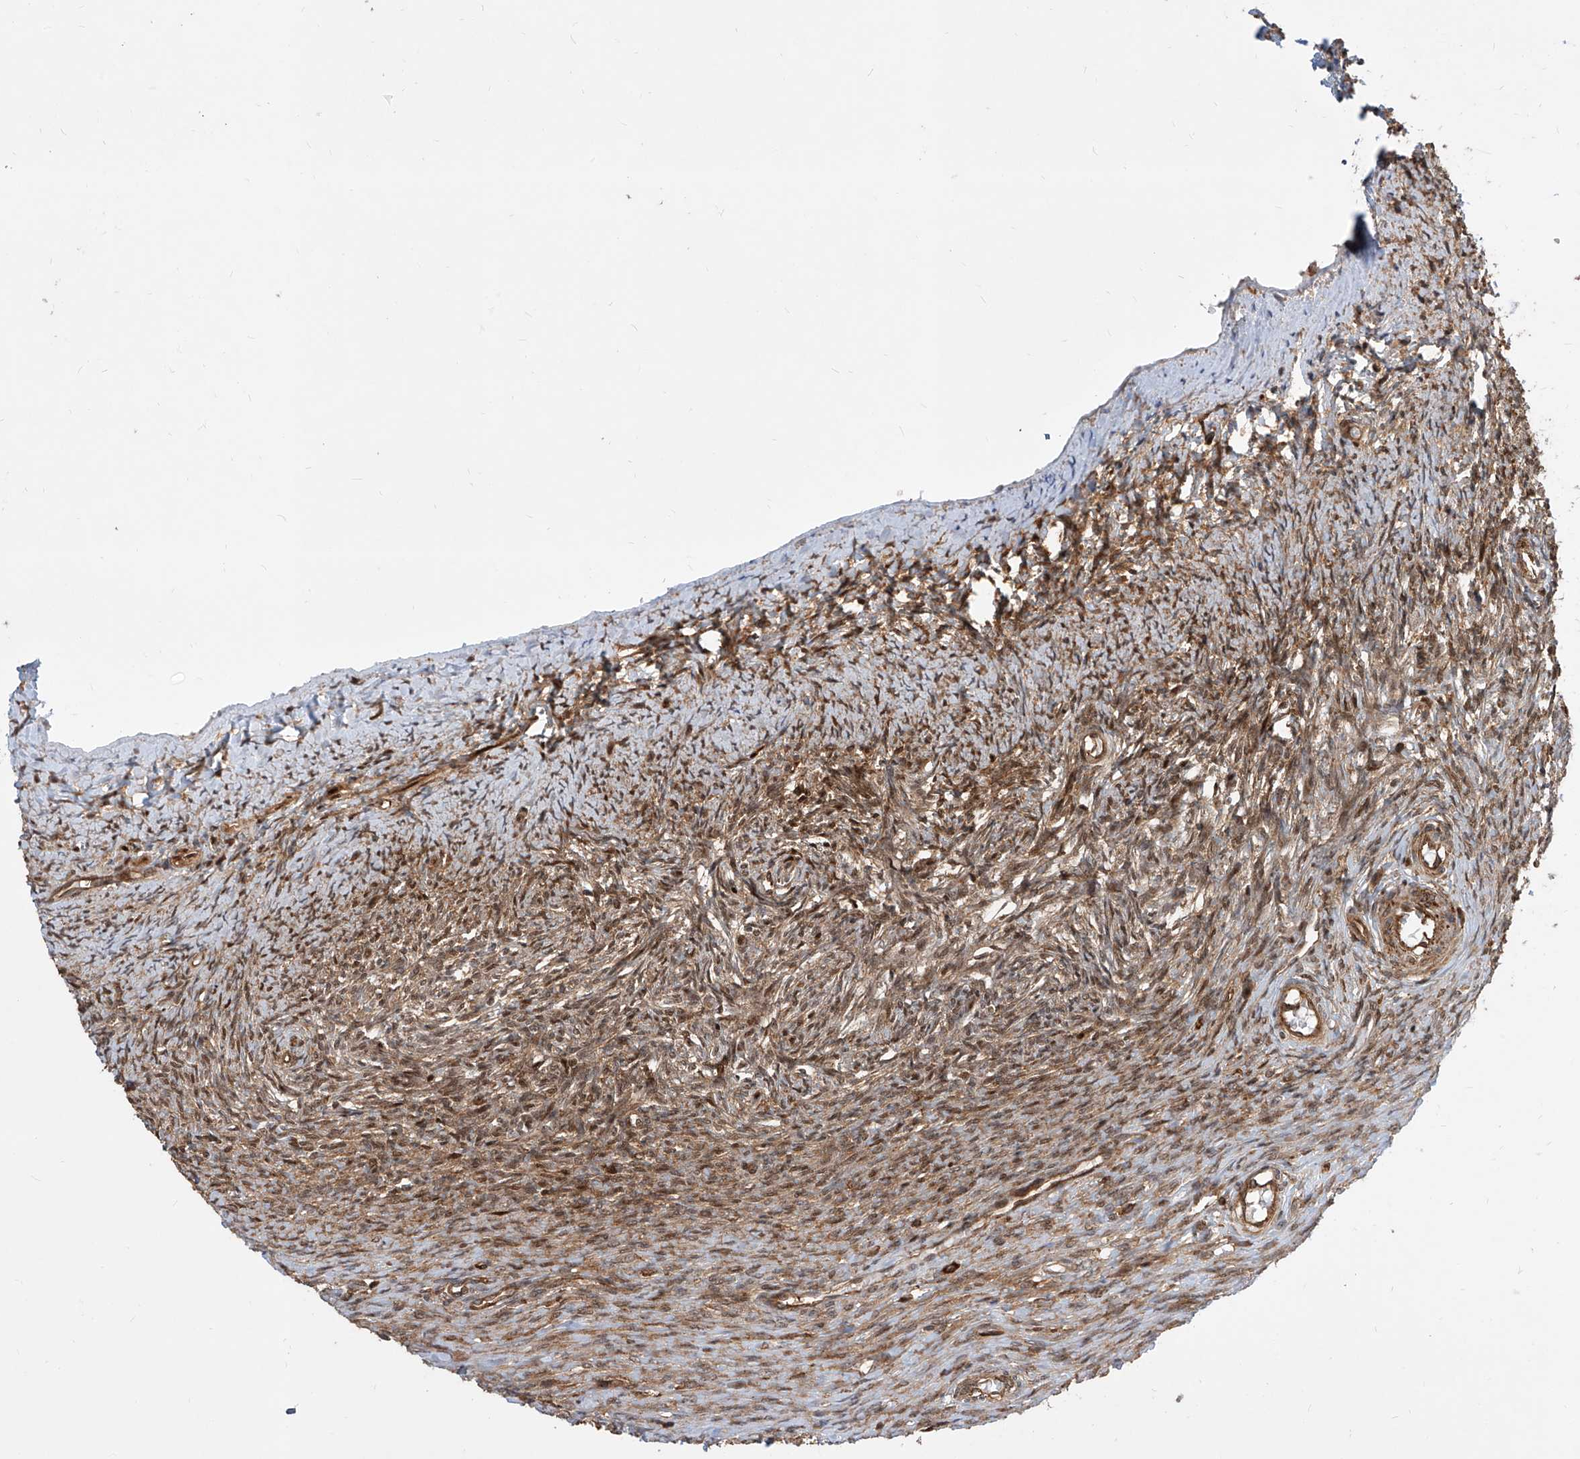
{"staining": {"intensity": "strong", "quantity": ">75%", "location": "cytoplasmic/membranous"}, "tissue": "ovary", "cell_type": "Follicle cells", "image_type": "normal", "snomed": [{"axis": "morphology", "description": "Adenocarcinoma, NOS"}, {"axis": "topography", "description": "Endometrium"}], "caption": "An immunohistochemistry micrograph of normal tissue is shown. Protein staining in brown shows strong cytoplasmic/membranous positivity in ovary within follicle cells. (Stains: DAB (3,3'-diaminobenzidine) in brown, nuclei in blue, Microscopy: brightfield microscopy at high magnification).", "gene": "MAGED2", "patient": {"sex": "female", "age": 32}}